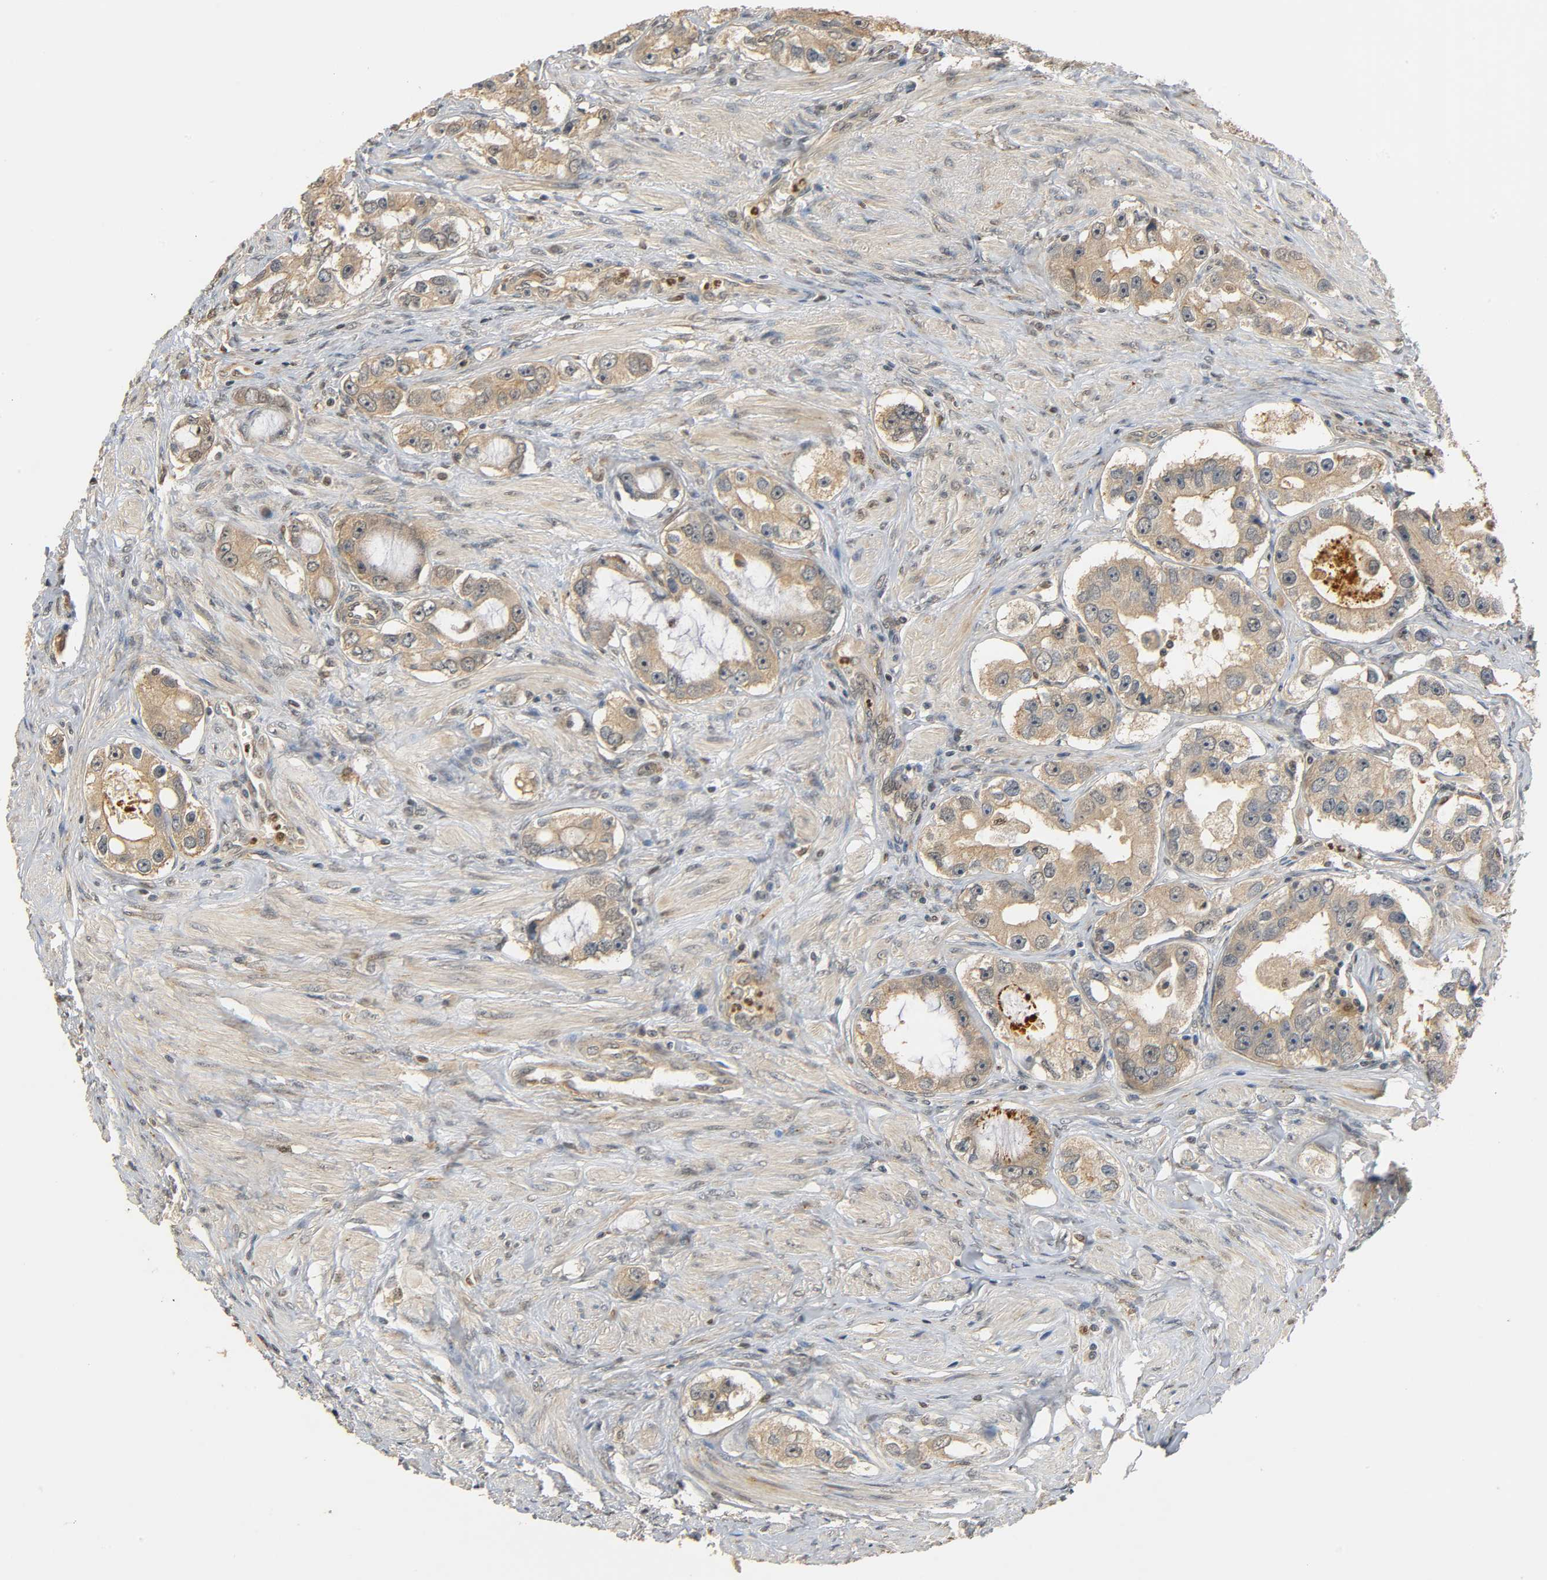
{"staining": {"intensity": "weak", "quantity": ">75%", "location": "cytoplasmic/membranous"}, "tissue": "prostate cancer", "cell_type": "Tumor cells", "image_type": "cancer", "snomed": [{"axis": "morphology", "description": "Adenocarcinoma, High grade"}, {"axis": "topography", "description": "Prostate"}], "caption": "DAB (3,3'-diaminobenzidine) immunohistochemical staining of high-grade adenocarcinoma (prostate) exhibits weak cytoplasmic/membranous protein staining in approximately >75% of tumor cells.", "gene": "ZFPM2", "patient": {"sex": "male", "age": 63}}